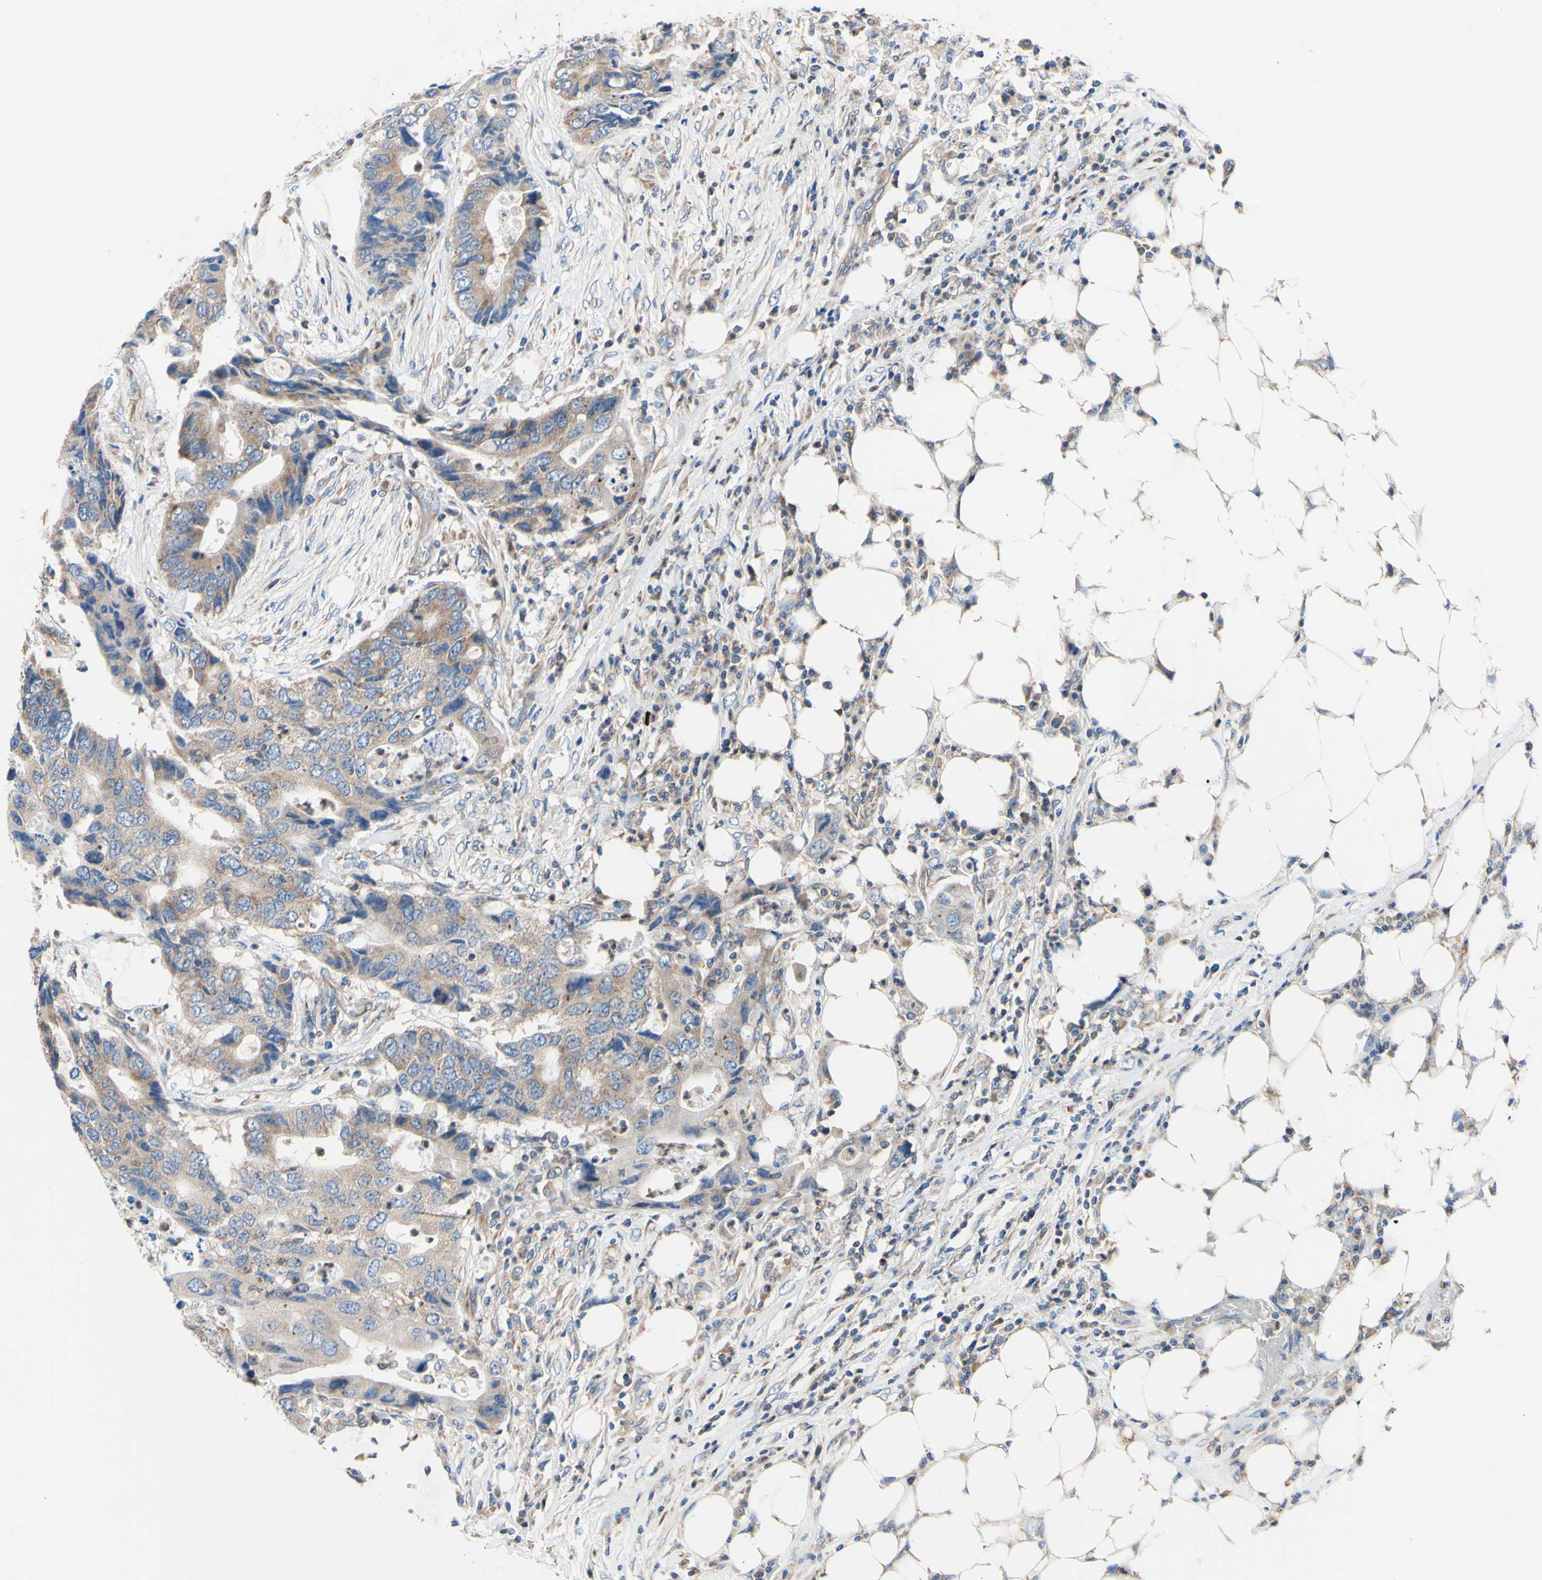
{"staining": {"intensity": "weak", "quantity": ">75%", "location": "cytoplasmic/membranous"}, "tissue": "colorectal cancer", "cell_type": "Tumor cells", "image_type": "cancer", "snomed": [{"axis": "morphology", "description": "Adenocarcinoma, NOS"}, {"axis": "topography", "description": "Colon"}], "caption": "Immunohistochemical staining of colorectal adenocarcinoma demonstrates low levels of weak cytoplasmic/membranous protein positivity in approximately >75% of tumor cells.", "gene": "FMR1", "patient": {"sex": "male", "age": 71}}